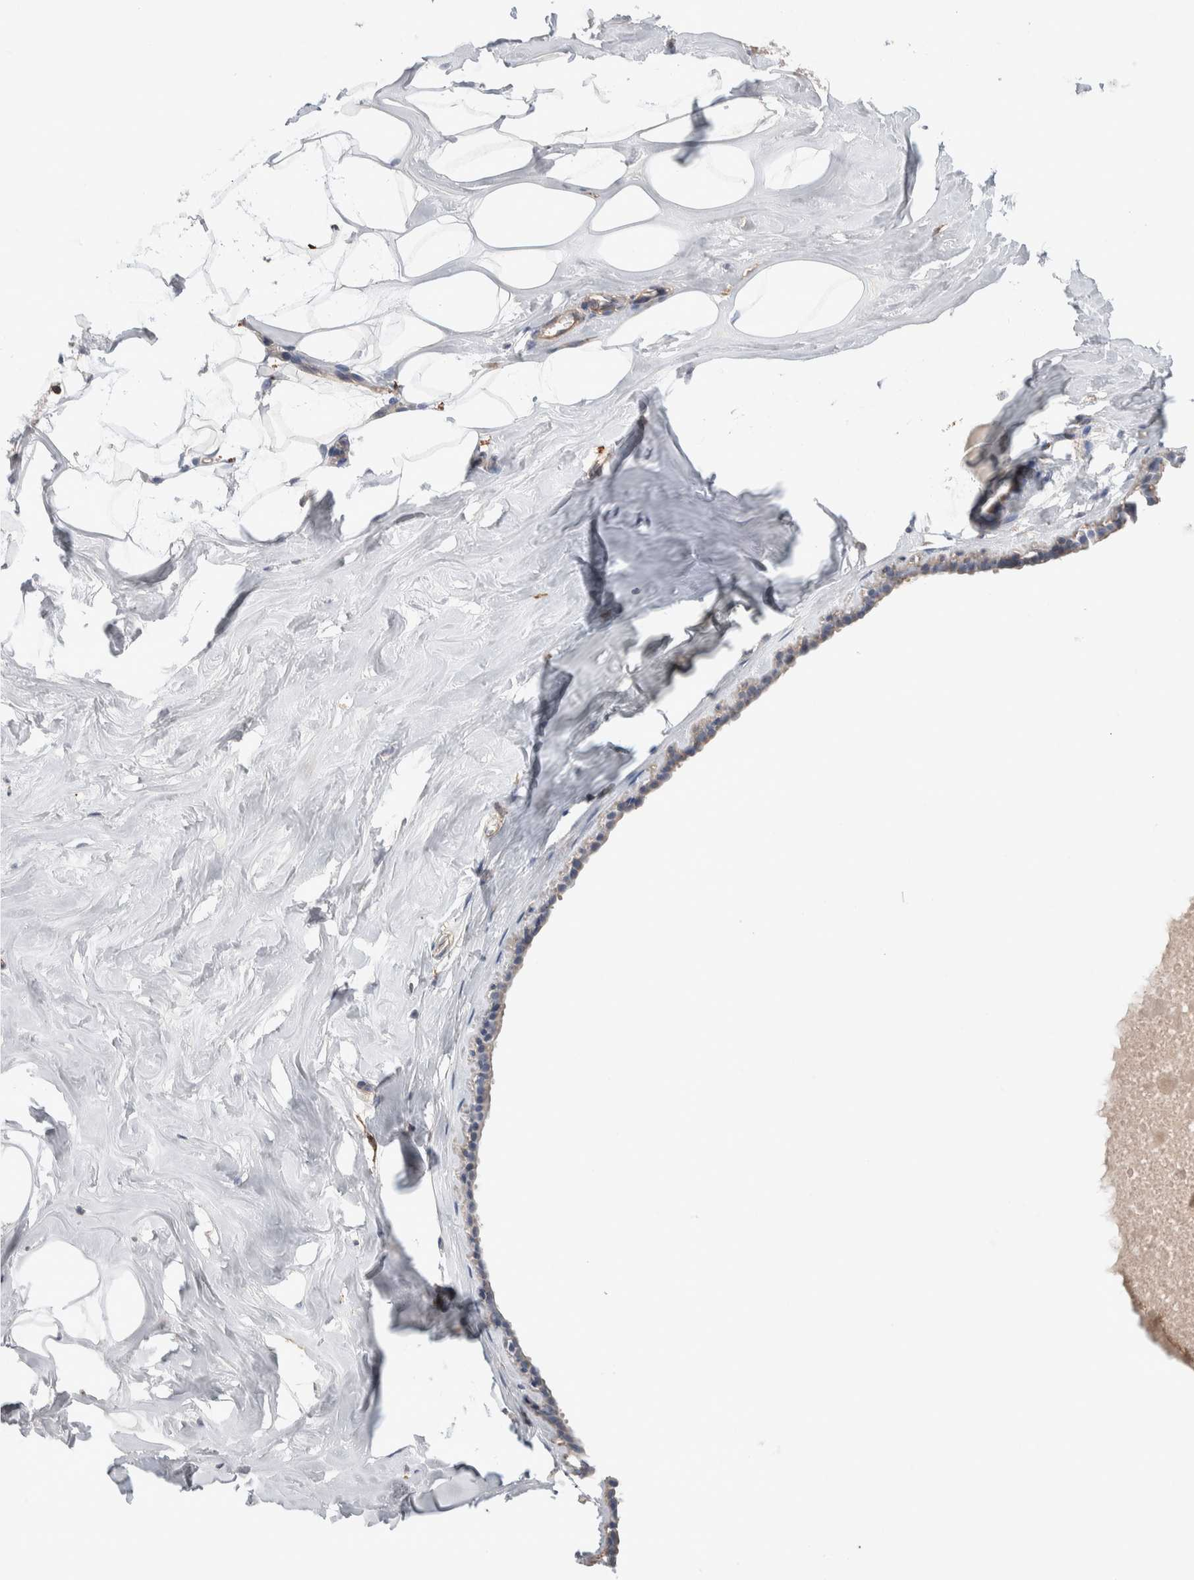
{"staining": {"intensity": "negative", "quantity": "none", "location": "none"}, "tissue": "adipose tissue", "cell_type": "Adipocytes", "image_type": "normal", "snomed": [{"axis": "morphology", "description": "Normal tissue, NOS"}, {"axis": "morphology", "description": "Fibrosis, NOS"}, {"axis": "topography", "description": "Breast"}, {"axis": "topography", "description": "Adipose tissue"}], "caption": "Immunohistochemistry image of benign adipose tissue stained for a protein (brown), which demonstrates no expression in adipocytes.", "gene": "GCNA", "patient": {"sex": "female", "age": 39}}